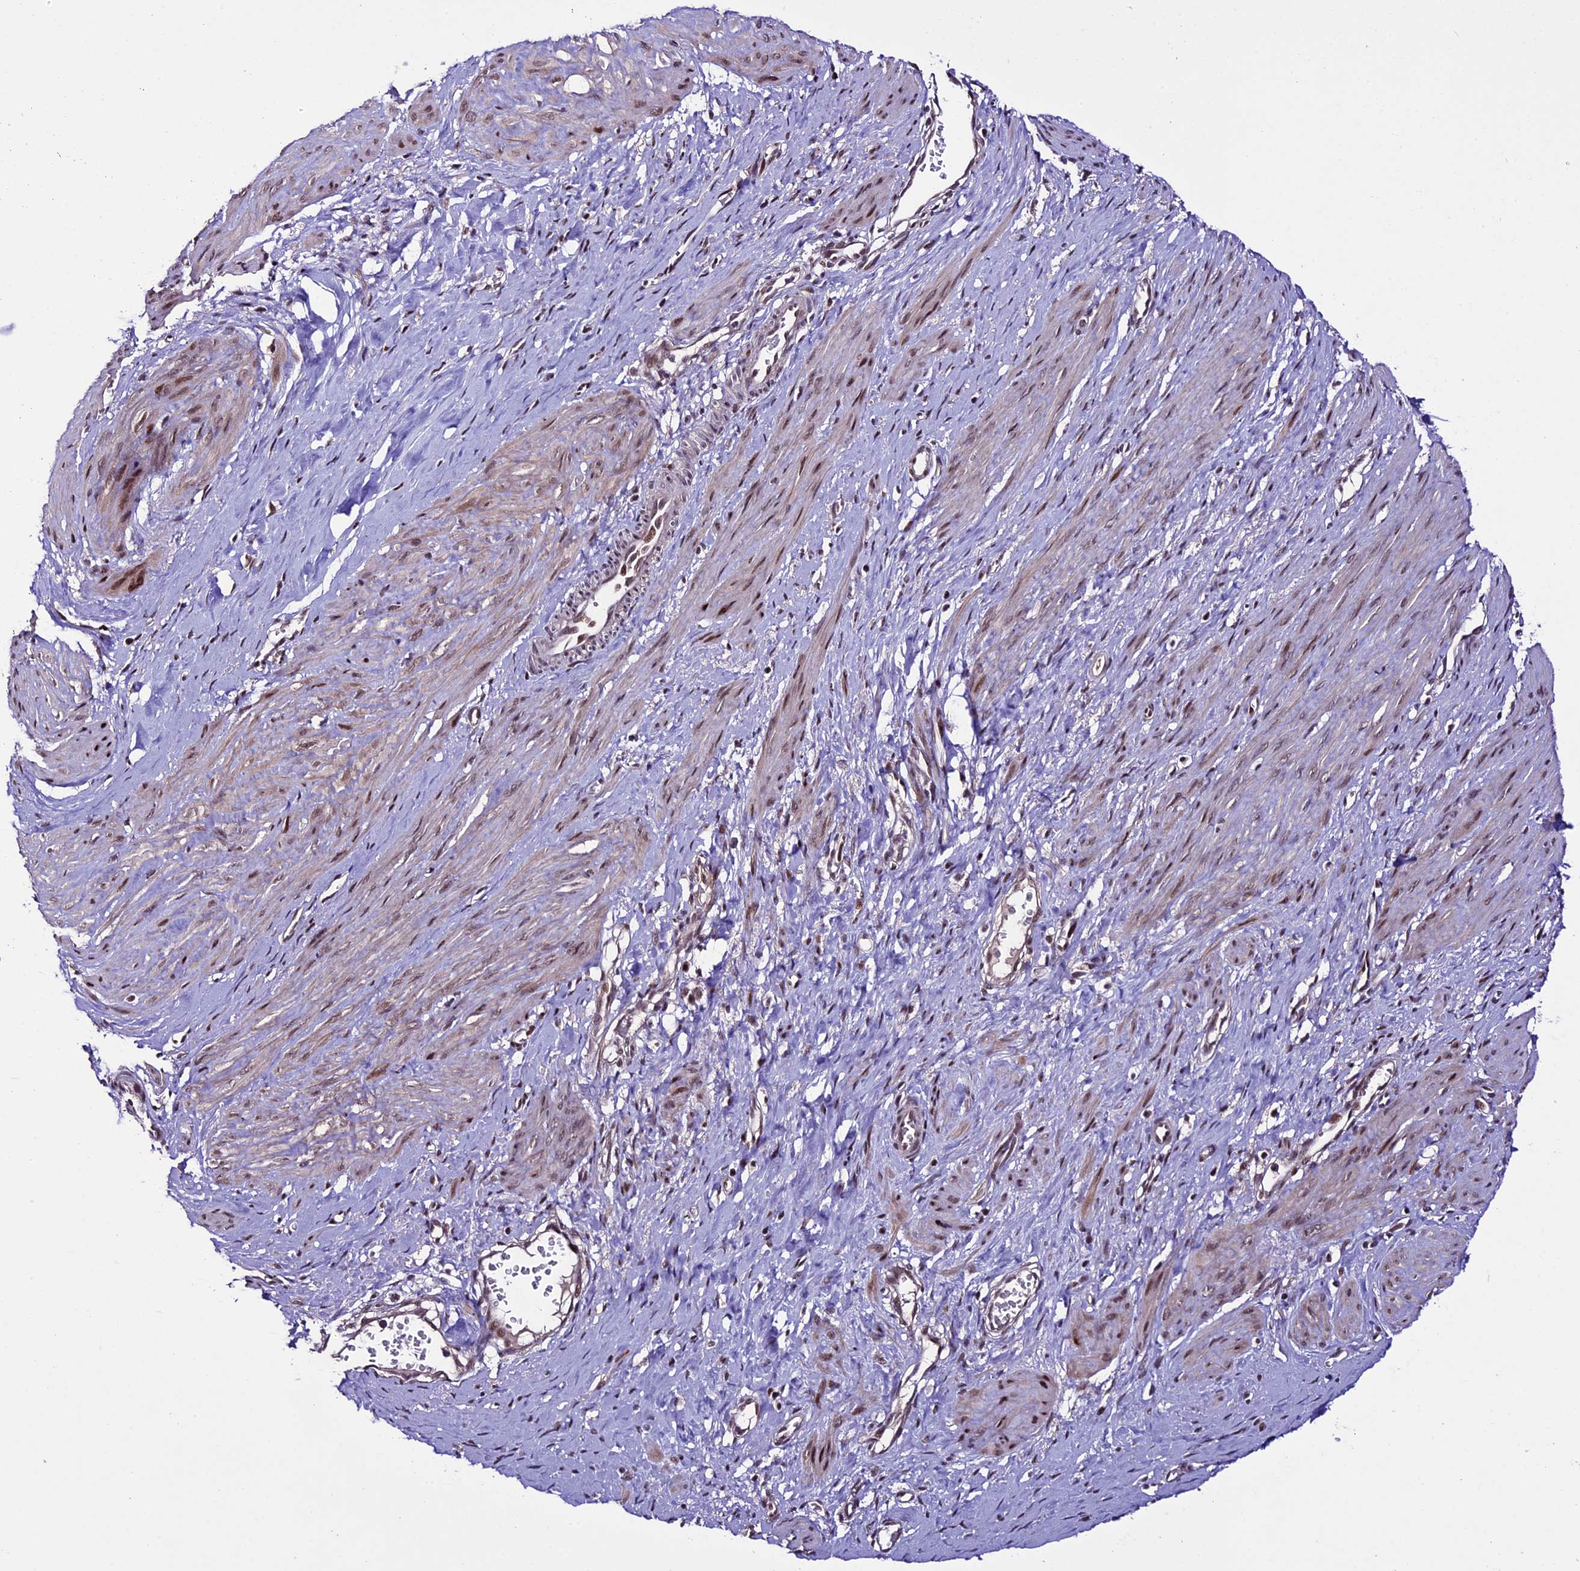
{"staining": {"intensity": "moderate", "quantity": ">75%", "location": "nuclear"}, "tissue": "smooth muscle", "cell_type": "Smooth muscle cells", "image_type": "normal", "snomed": [{"axis": "morphology", "description": "Normal tissue, NOS"}, {"axis": "topography", "description": "Endometrium"}], "caption": "The micrograph shows immunohistochemical staining of unremarkable smooth muscle. There is moderate nuclear expression is seen in about >75% of smooth muscle cells. (DAB IHC, brown staining for protein, blue staining for nuclei).", "gene": "TCP11L2", "patient": {"sex": "female", "age": 33}}